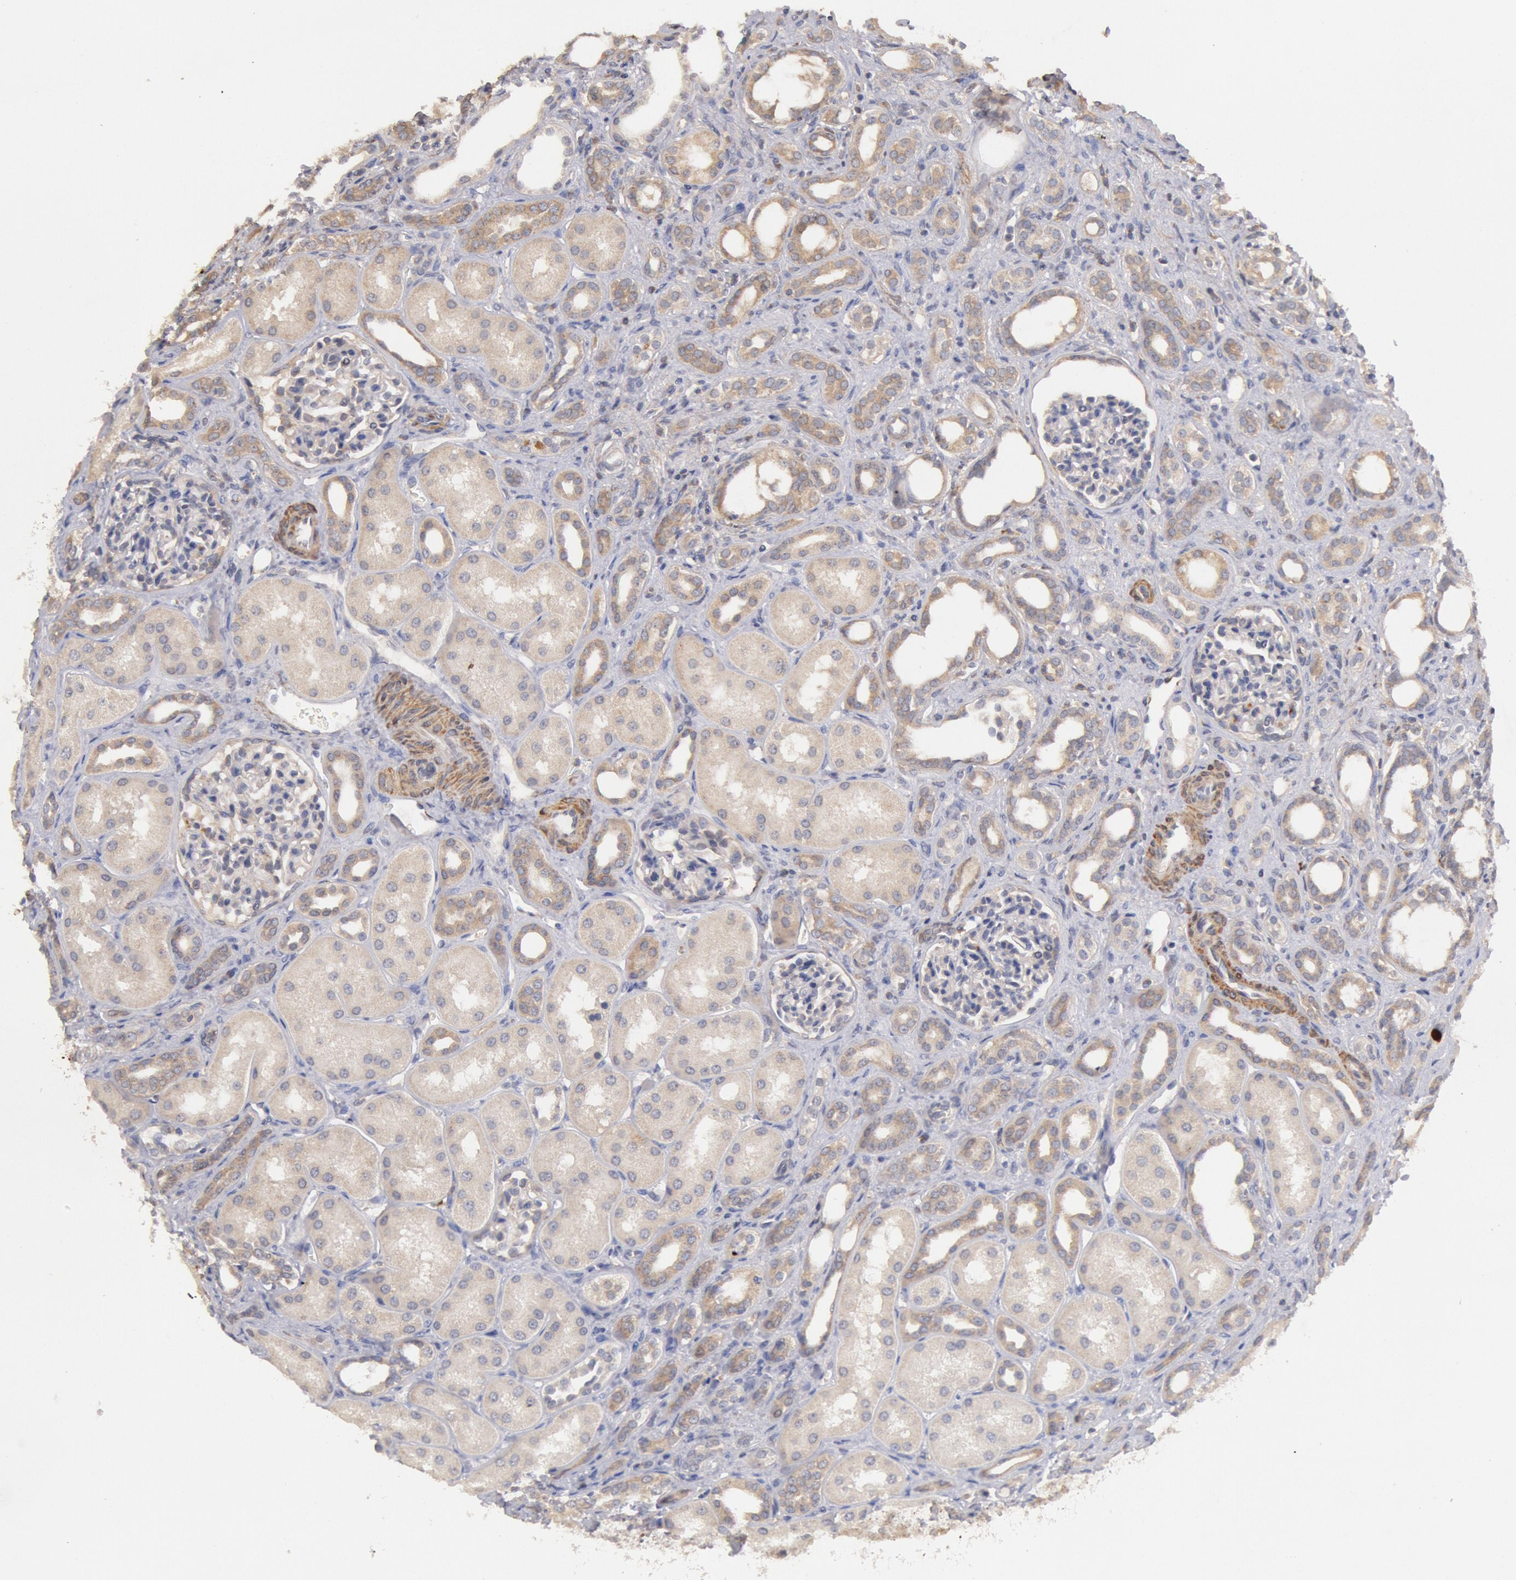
{"staining": {"intensity": "weak", "quantity": "<25%", "location": "cytoplasmic/membranous"}, "tissue": "kidney", "cell_type": "Cells in glomeruli", "image_type": "normal", "snomed": [{"axis": "morphology", "description": "Normal tissue, NOS"}, {"axis": "topography", "description": "Kidney"}], "caption": "This is an IHC photomicrograph of unremarkable kidney. There is no positivity in cells in glomeruli.", "gene": "TMED8", "patient": {"sex": "male", "age": 7}}